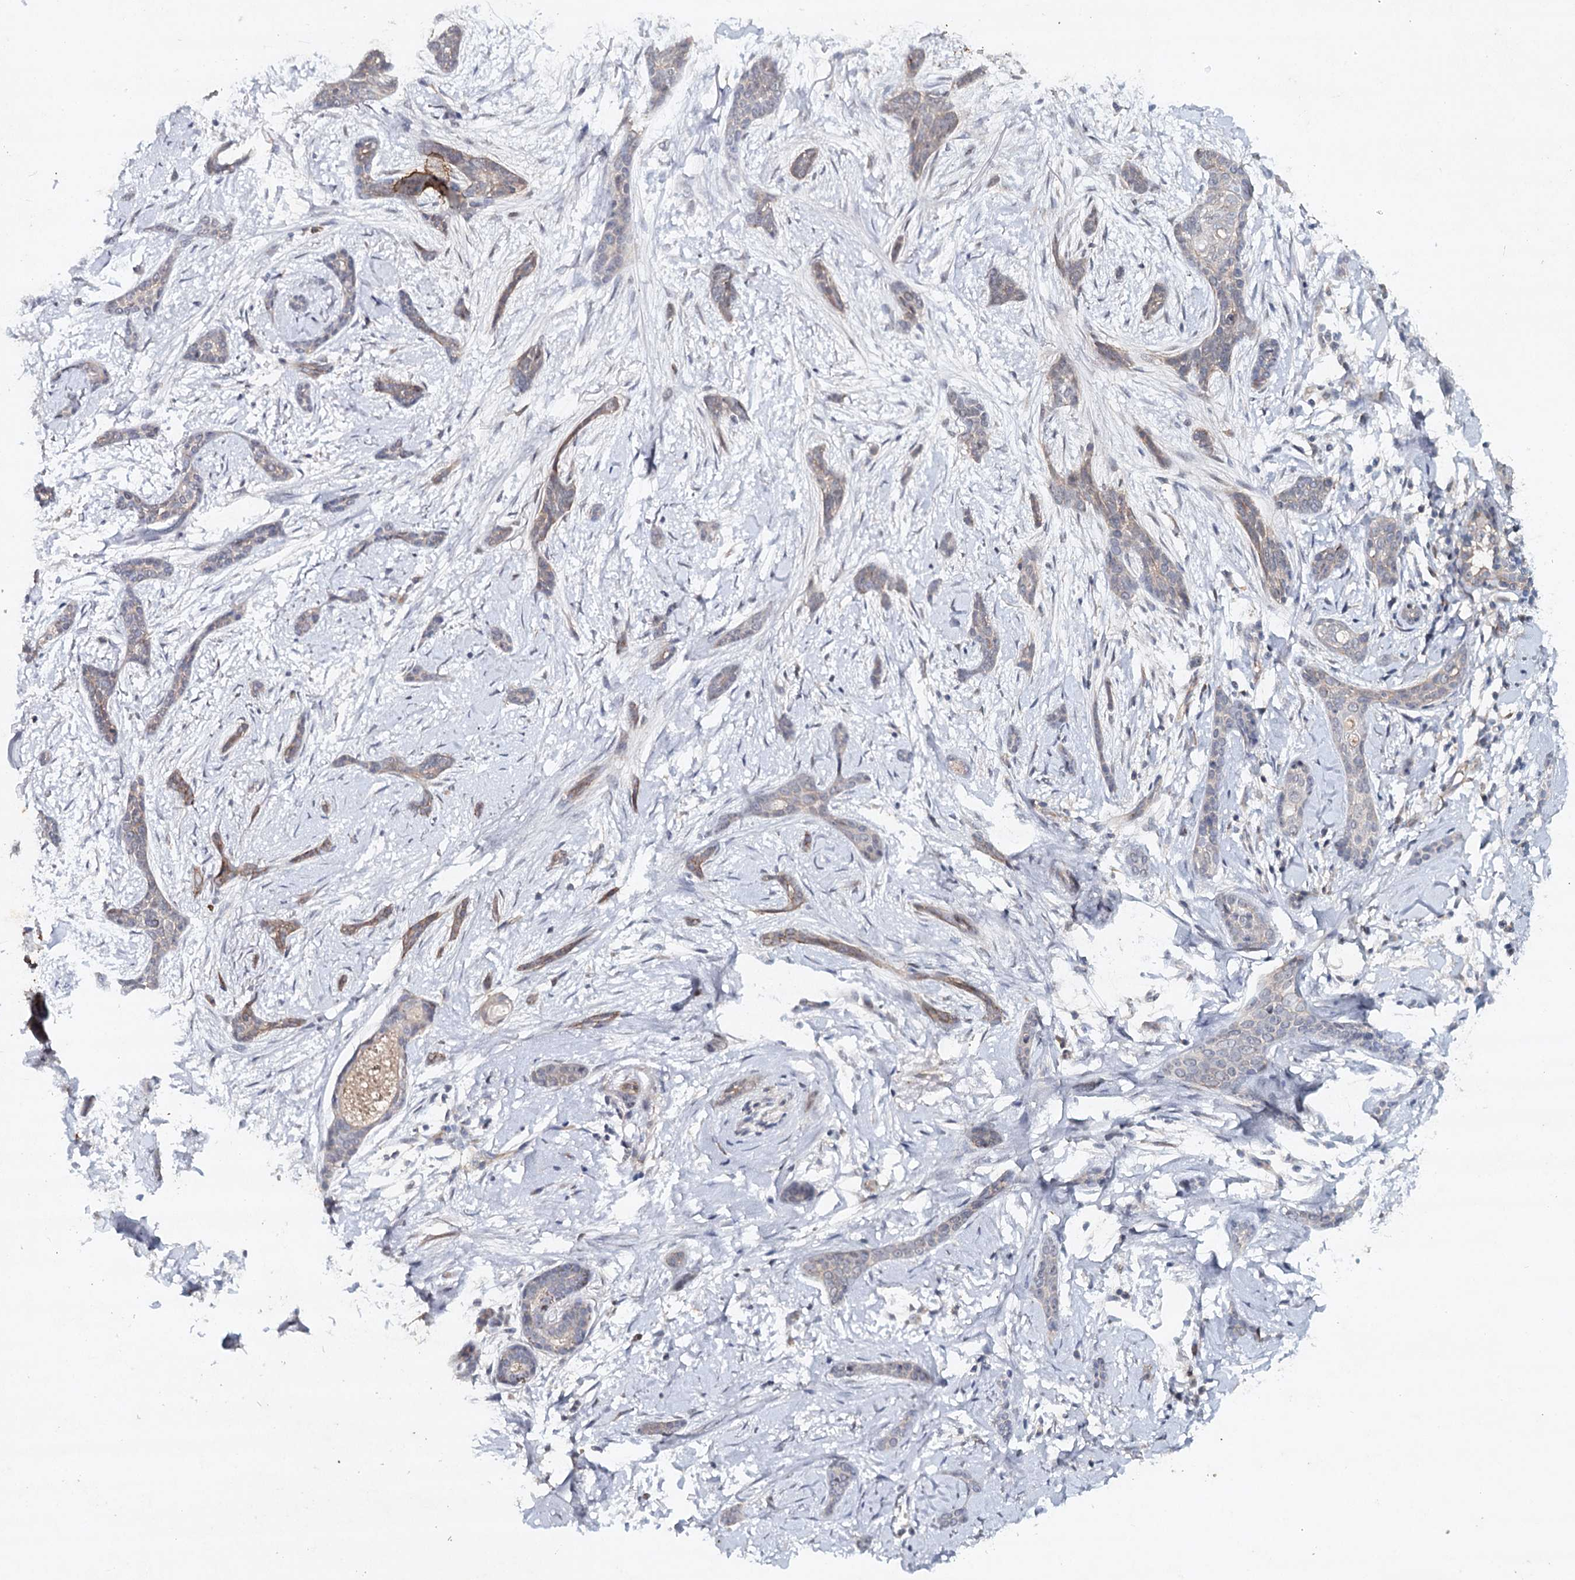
{"staining": {"intensity": "weak", "quantity": "<25%", "location": "cytoplasmic/membranous"}, "tissue": "skin cancer", "cell_type": "Tumor cells", "image_type": "cancer", "snomed": [{"axis": "morphology", "description": "Basal cell carcinoma"}, {"axis": "morphology", "description": "Adnexal tumor, benign"}, {"axis": "topography", "description": "Skin"}], "caption": "This is an immunohistochemistry histopathology image of human skin cancer. There is no staining in tumor cells.", "gene": "SYNPO", "patient": {"sex": "female", "age": 42}}